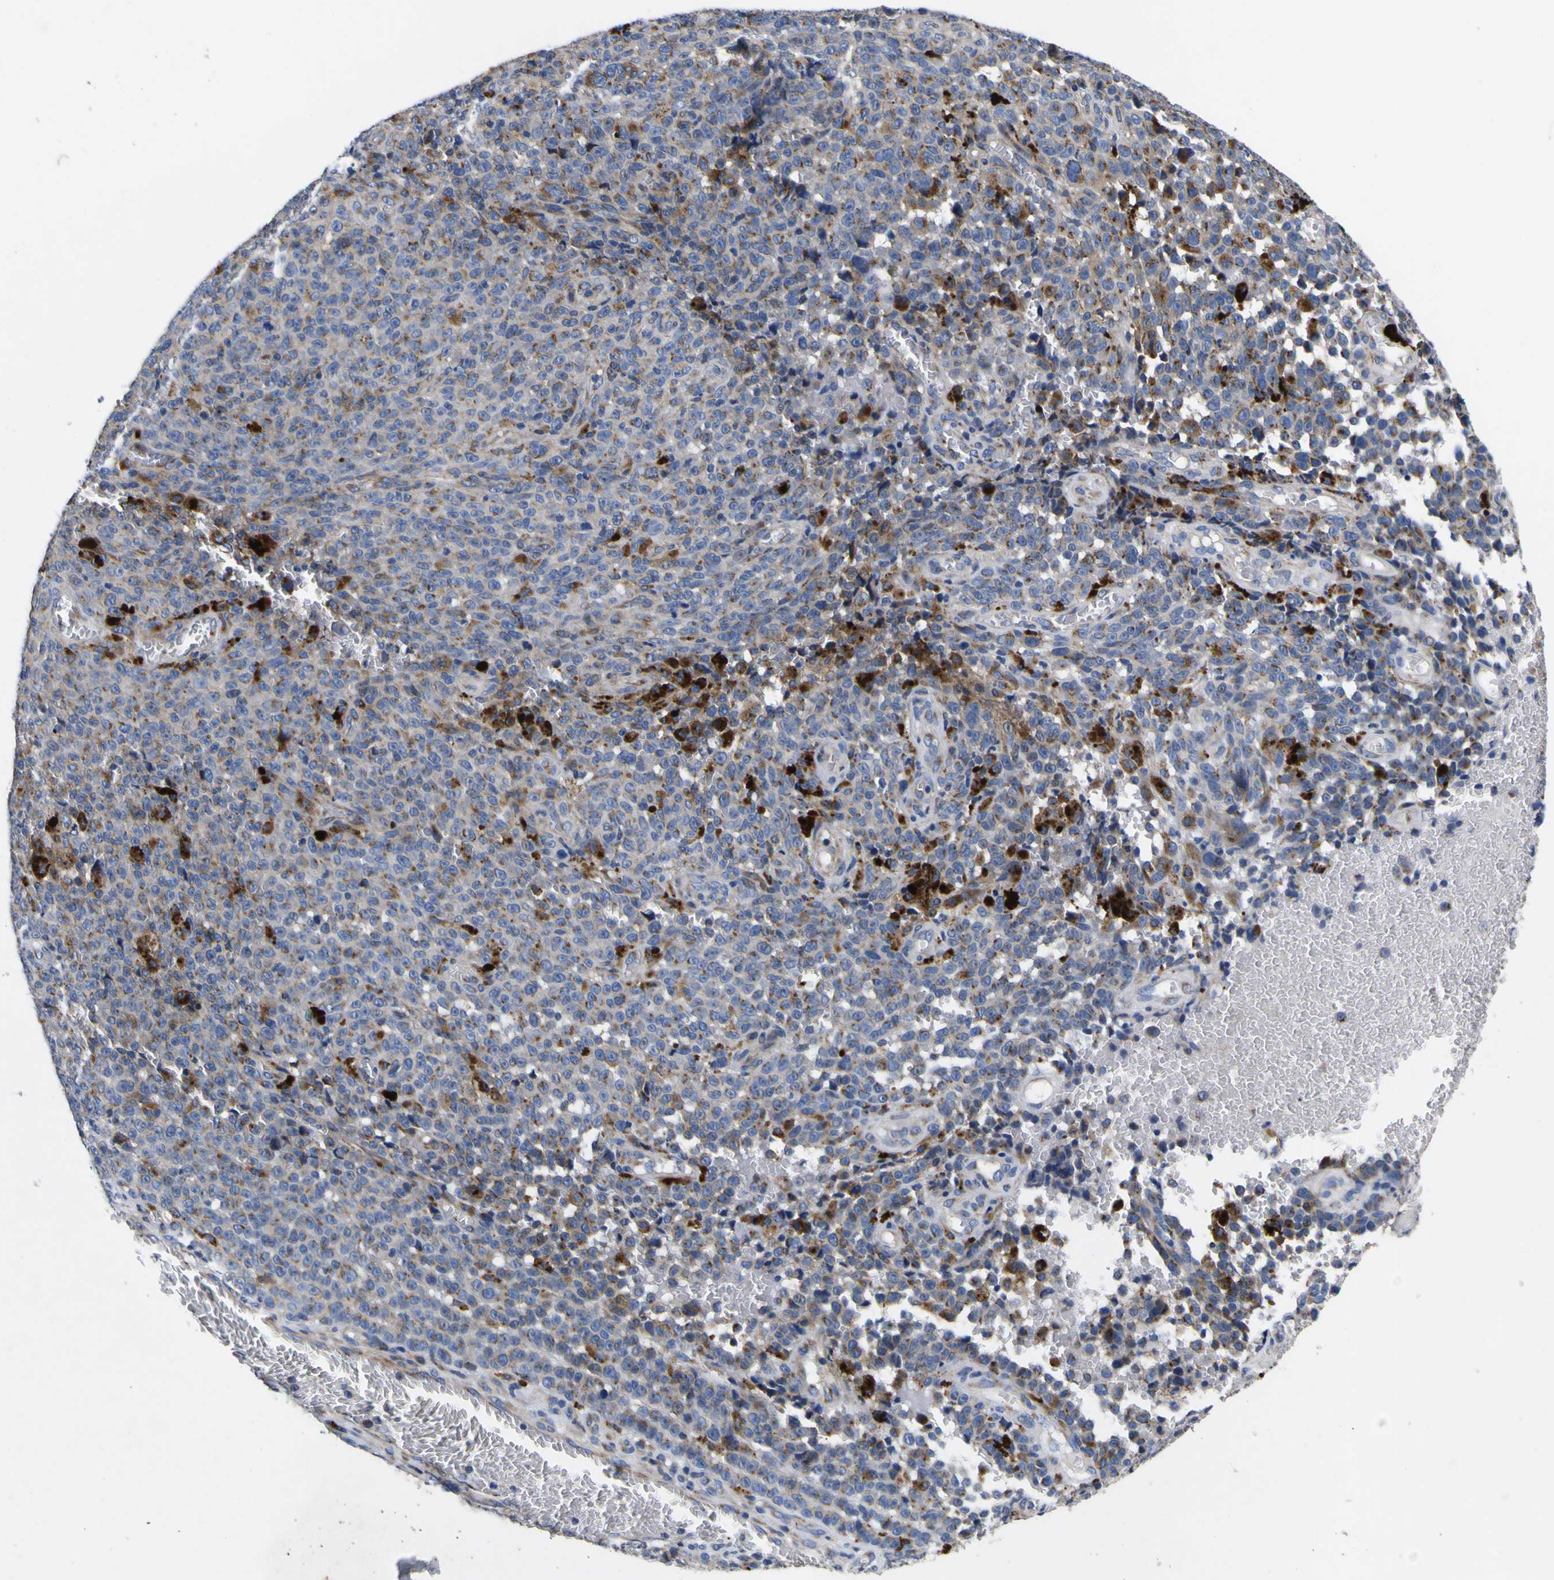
{"staining": {"intensity": "moderate", "quantity": "<25%", "location": "cytoplasmic/membranous"}, "tissue": "melanoma", "cell_type": "Tumor cells", "image_type": "cancer", "snomed": [{"axis": "morphology", "description": "Malignant melanoma, NOS"}, {"axis": "topography", "description": "Skin"}], "caption": "Immunohistochemical staining of malignant melanoma displays moderate cytoplasmic/membranous protein positivity in about <25% of tumor cells. (IHC, brightfield microscopy, high magnification).", "gene": "COA1", "patient": {"sex": "female", "age": 82}}